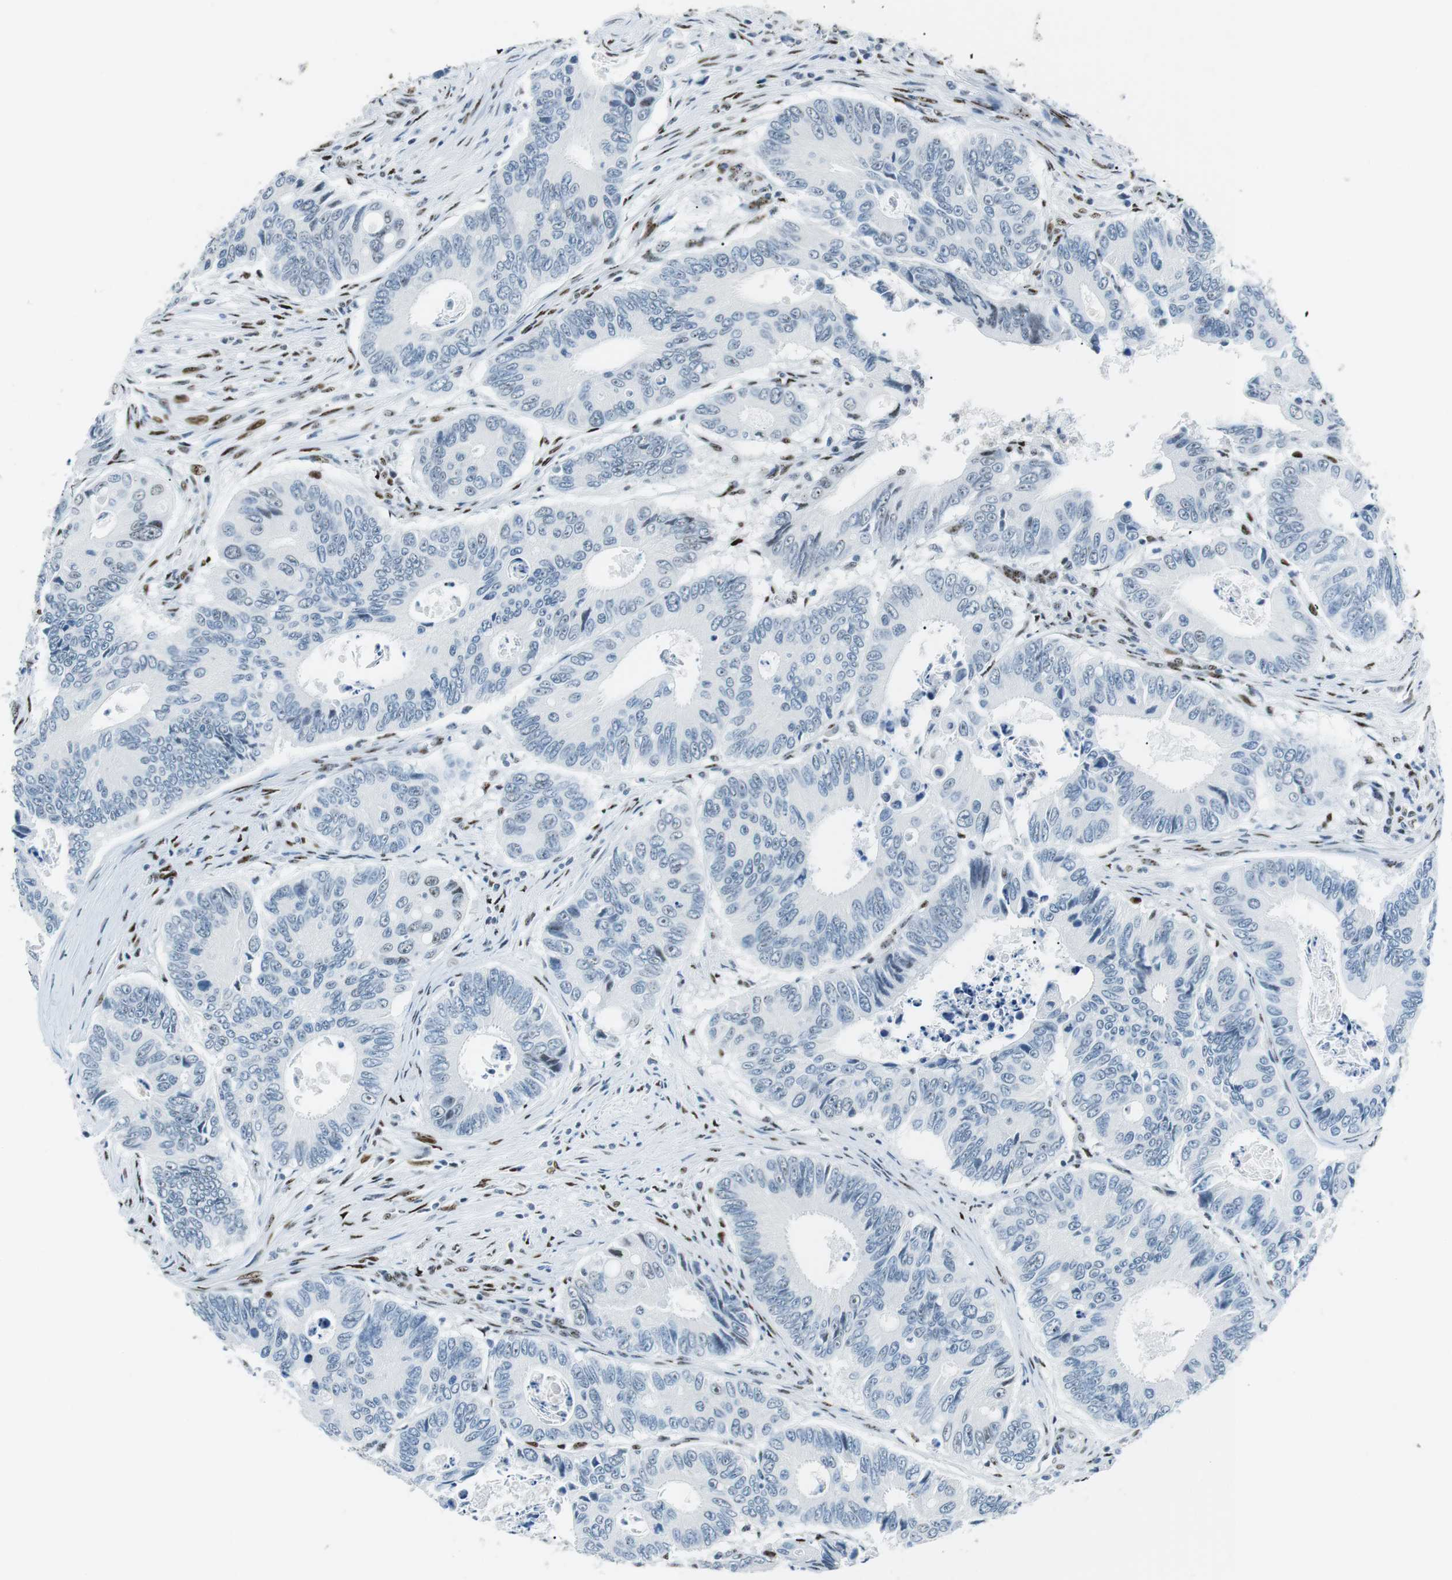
{"staining": {"intensity": "negative", "quantity": "none", "location": "none"}, "tissue": "colorectal cancer", "cell_type": "Tumor cells", "image_type": "cancer", "snomed": [{"axis": "morphology", "description": "Inflammation, NOS"}, {"axis": "morphology", "description": "Adenocarcinoma, NOS"}, {"axis": "topography", "description": "Colon"}], "caption": "High power microscopy photomicrograph of an IHC image of colorectal cancer (adenocarcinoma), revealing no significant expression in tumor cells.", "gene": "PML", "patient": {"sex": "male", "age": 72}}